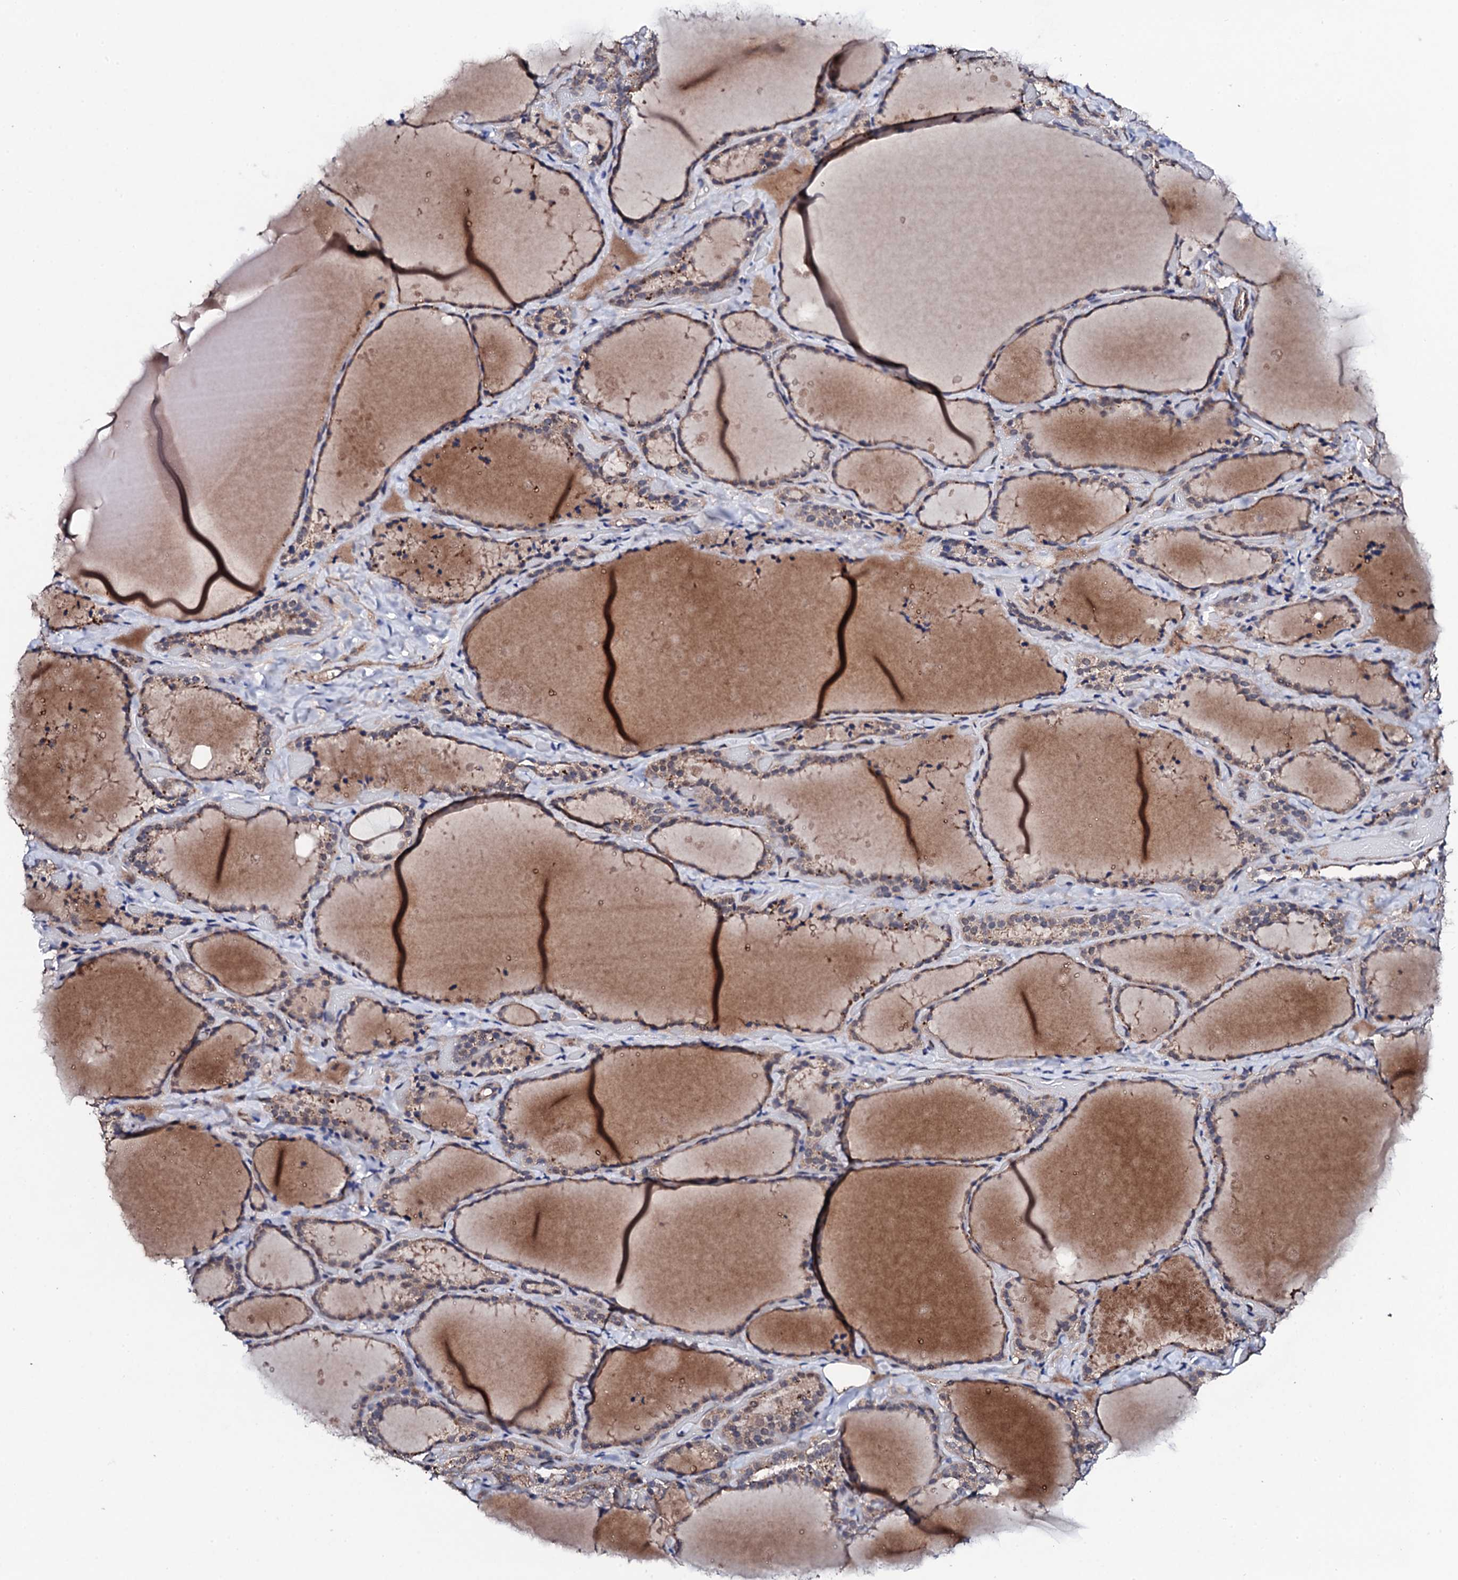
{"staining": {"intensity": "weak", "quantity": "25%-75%", "location": "cytoplasmic/membranous"}, "tissue": "thyroid gland", "cell_type": "Glandular cells", "image_type": "normal", "snomed": [{"axis": "morphology", "description": "Normal tissue, NOS"}, {"axis": "topography", "description": "Thyroid gland"}], "caption": "Weak cytoplasmic/membranous positivity is present in approximately 25%-75% of glandular cells in benign thyroid gland.", "gene": "IP6K1", "patient": {"sex": "female", "age": 44}}